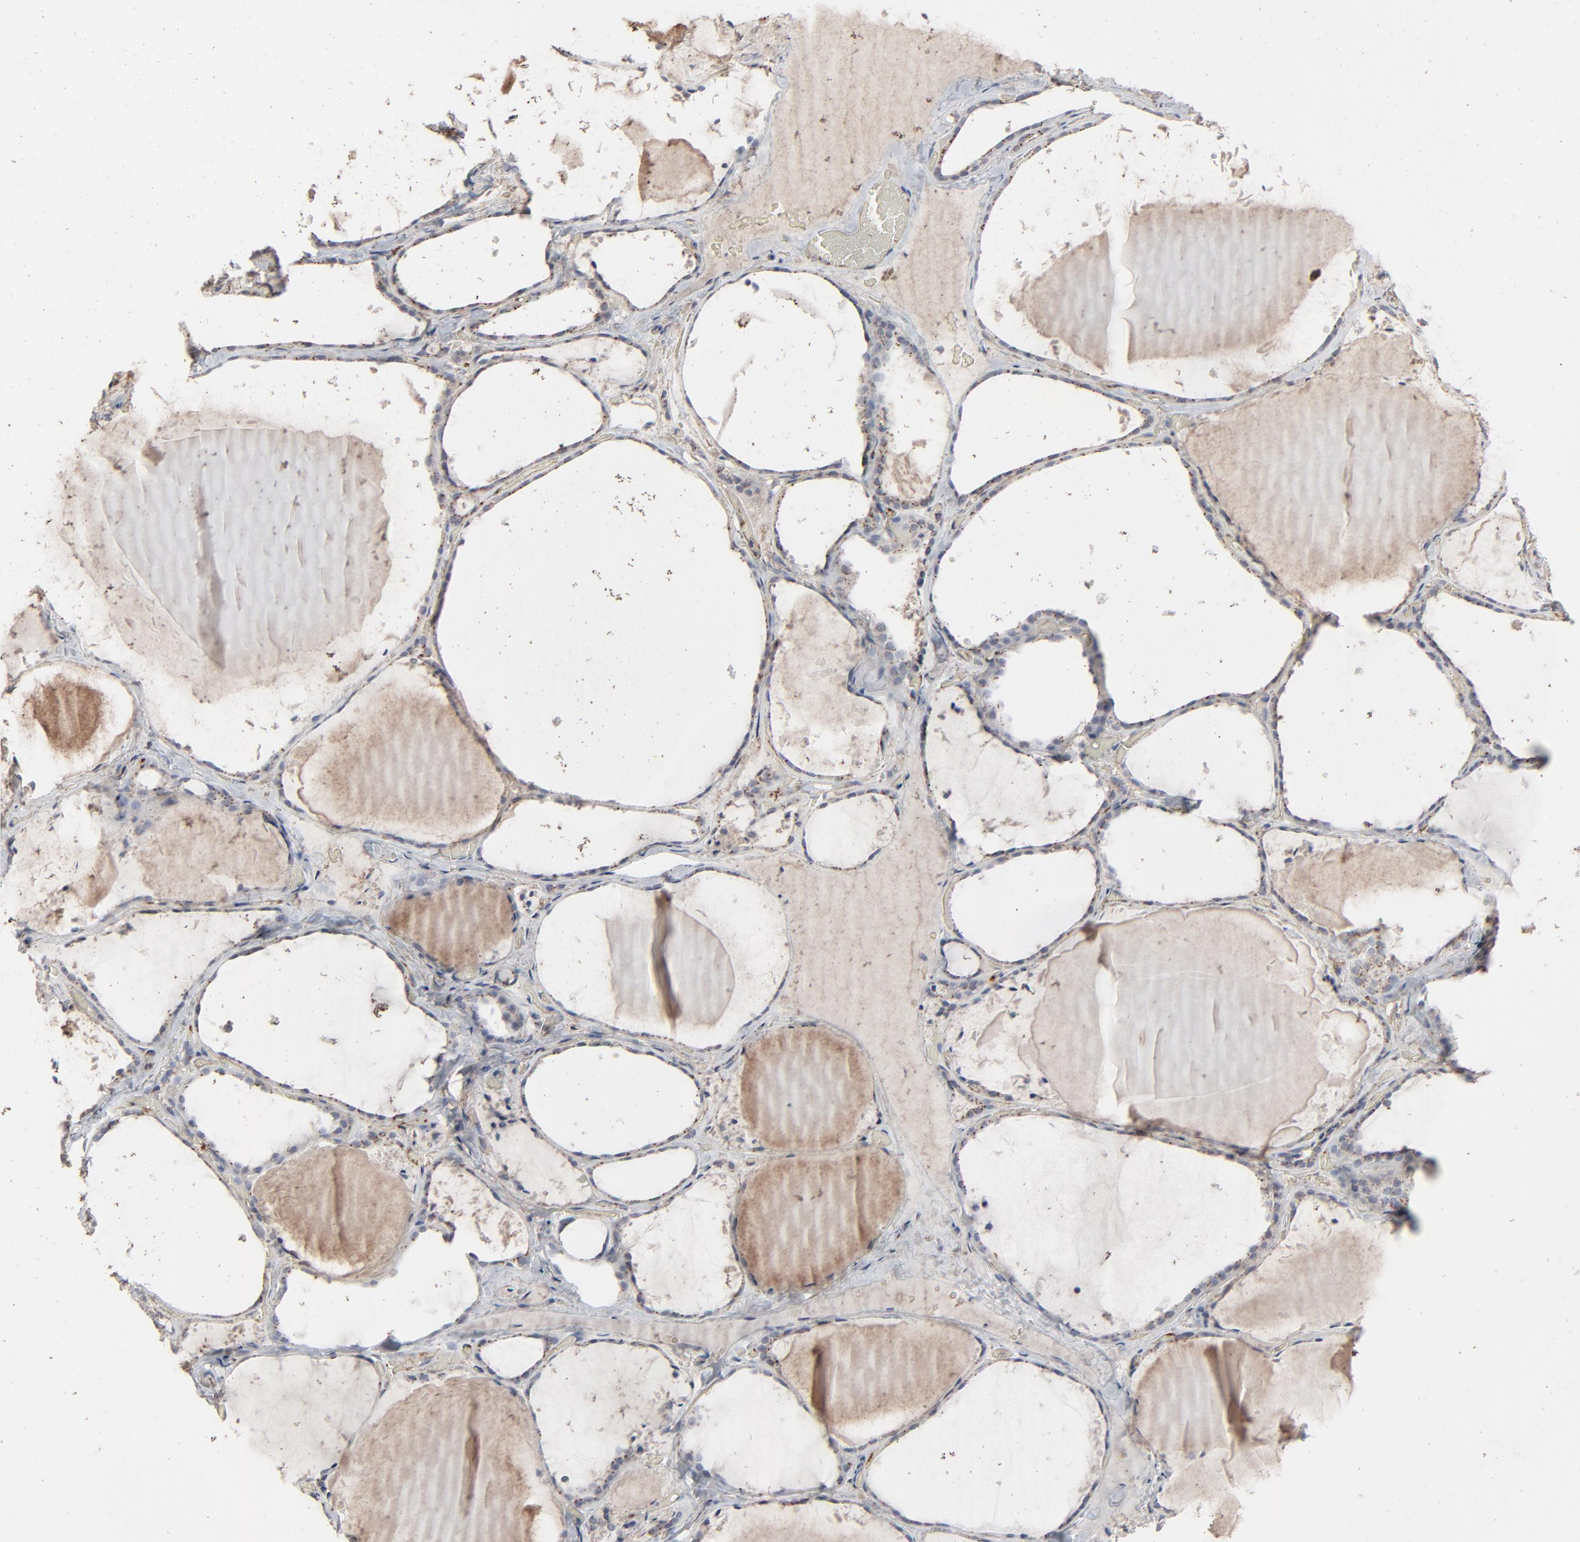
{"staining": {"intensity": "weak", "quantity": "25%-75%", "location": "cytoplasmic/membranous"}, "tissue": "thyroid gland", "cell_type": "Glandular cells", "image_type": "normal", "snomed": [{"axis": "morphology", "description": "Normal tissue, NOS"}, {"axis": "topography", "description": "Thyroid gland"}], "caption": "Protein expression analysis of normal human thyroid gland reveals weak cytoplasmic/membranous staining in about 25%-75% of glandular cells.", "gene": "JAM3", "patient": {"sex": "female", "age": 22}}